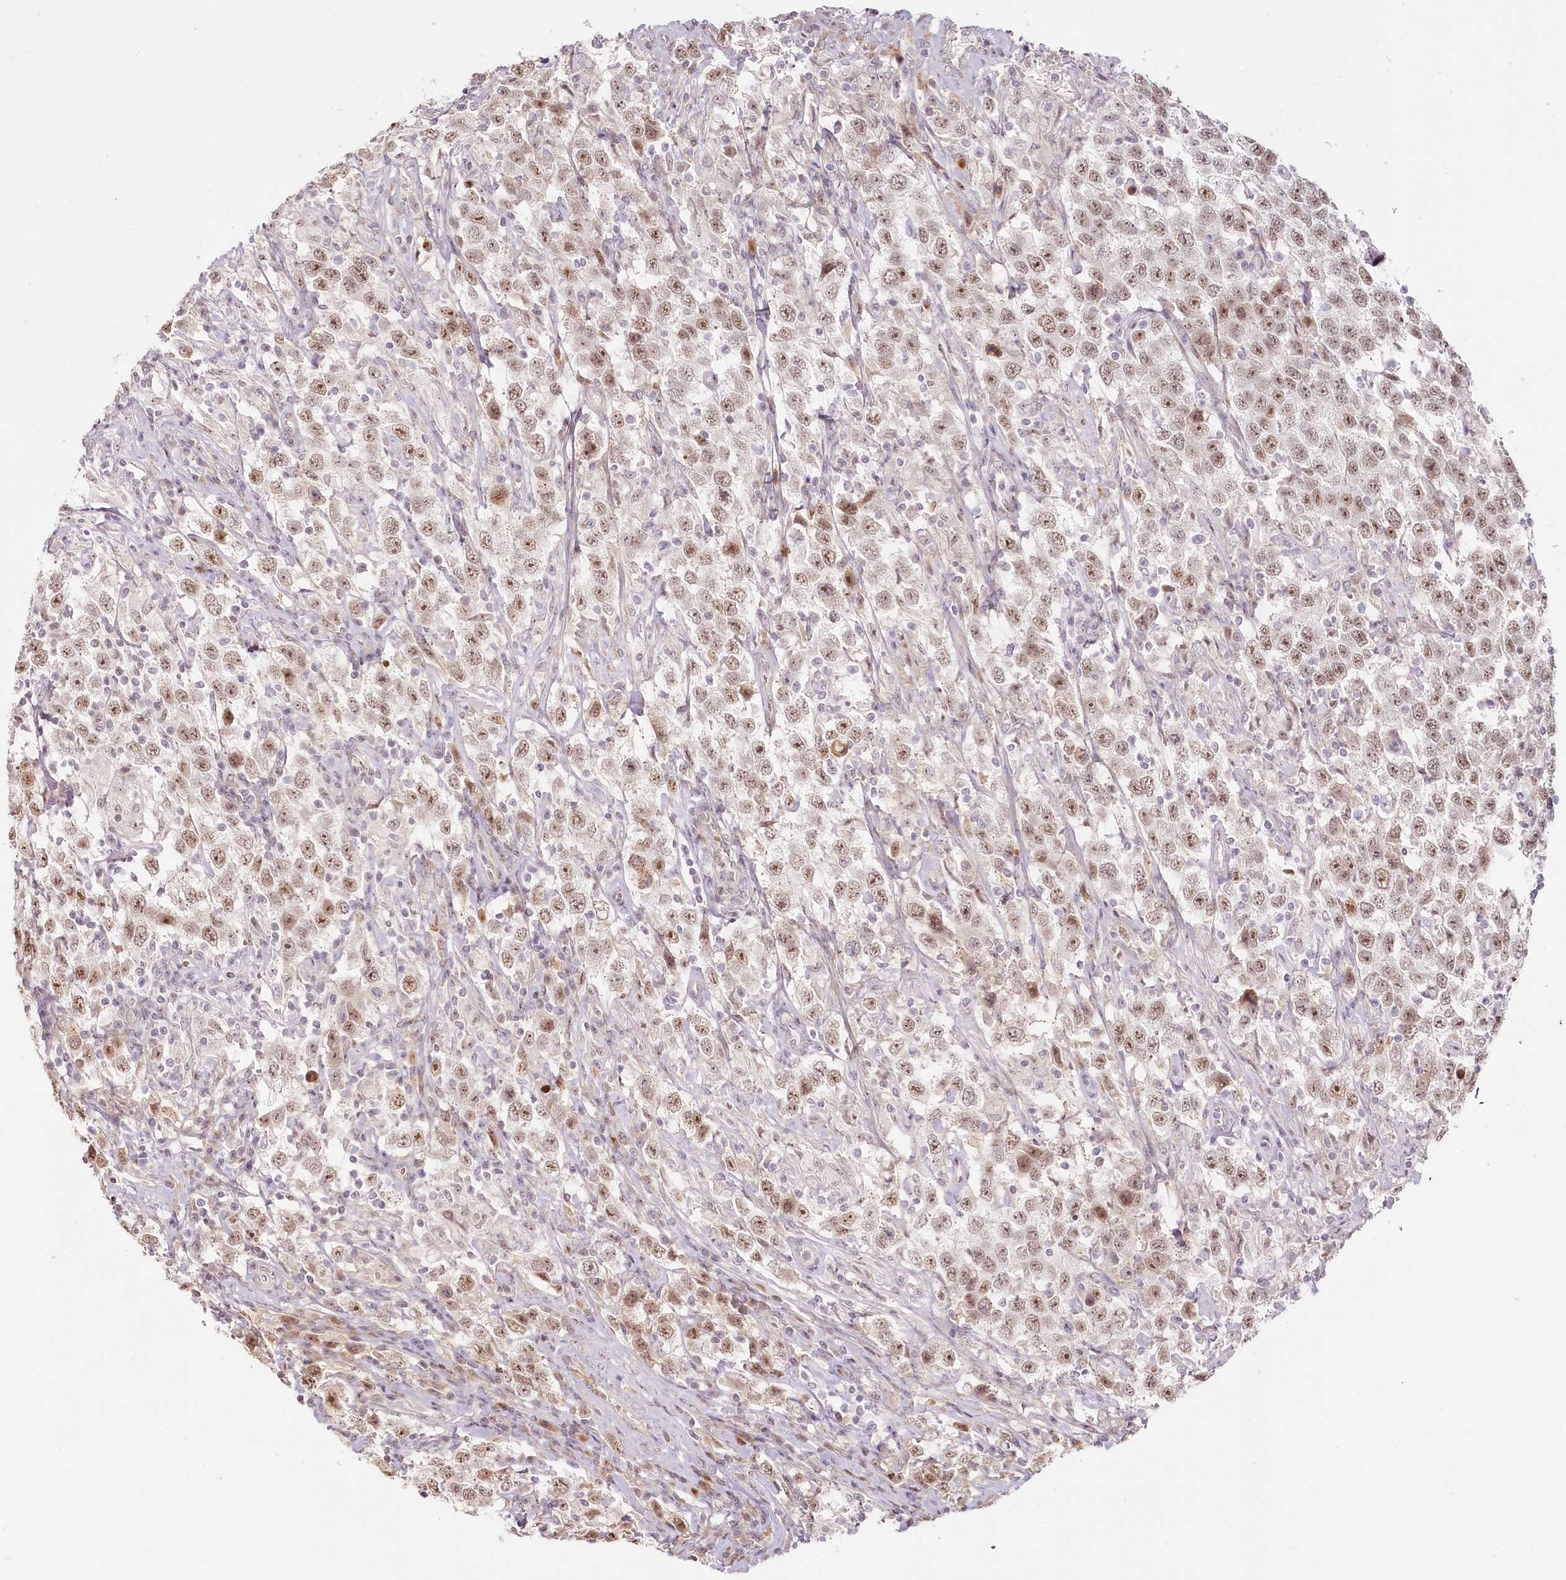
{"staining": {"intensity": "moderate", "quantity": ">75%", "location": "nuclear"}, "tissue": "testis cancer", "cell_type": "Tumor cells", "image_type": "cancer", "snomed": [{"axis": "morphology", "description": "Seminoma, NOS"}, {"axis": "topography", "description": "Testis"}], "caption": "This is a histology image of immunohistochemistry (IHC) staining of seminoma (testis), which shows moderate staining in the nuclear of tumor cells.", "gene": "EXOSC7", "patient": {"sex": "male", "age": 41}}